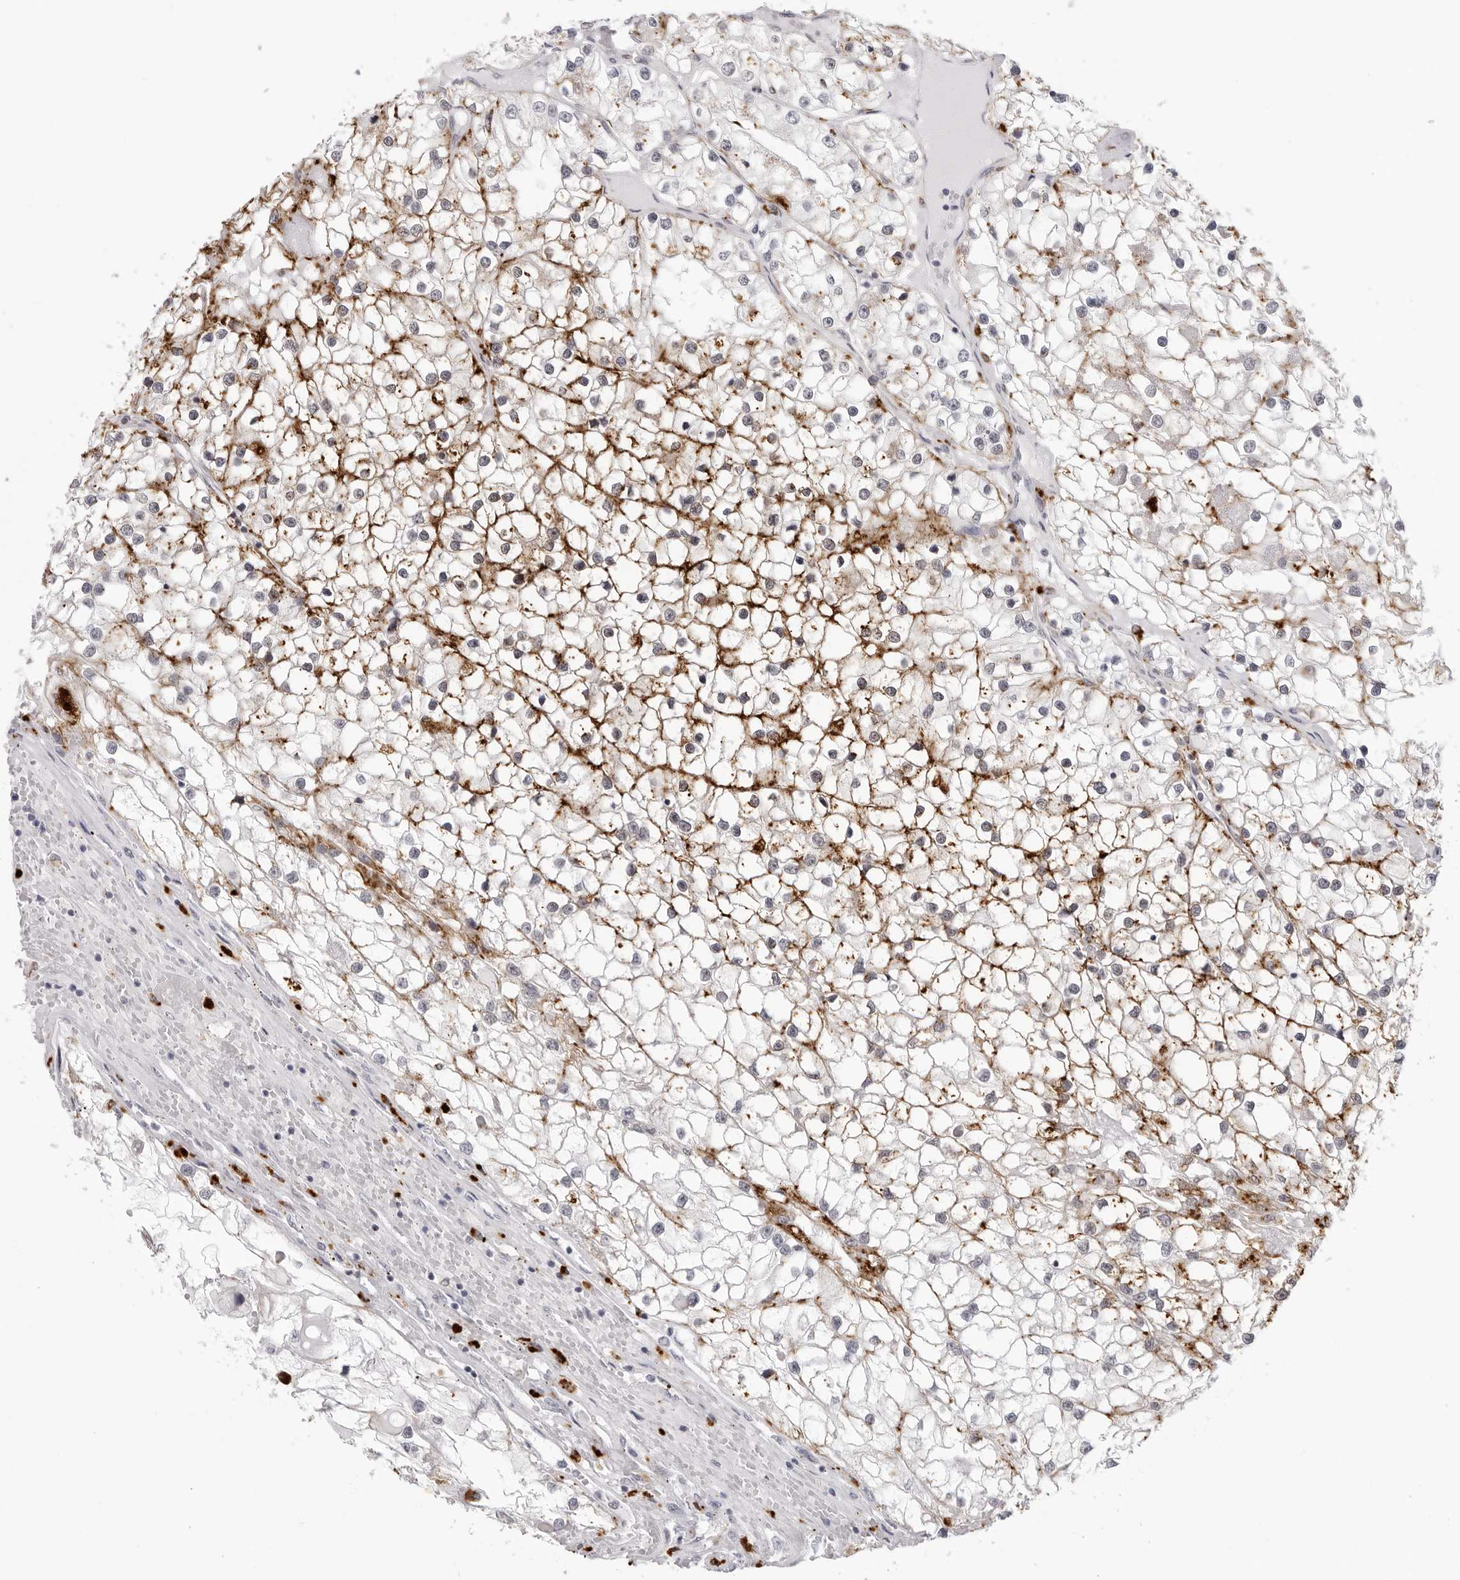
{"staining": {"intensity": "moderate", "quantity": "25%-75%", "location": "cytoplasmic/membranous"}, "tissue": "renal cancer", "cell_type": "Tumor cells", "image_type": "cancer", "snomed": [{"axis": "morphology", "description": "Adenocarcinoma, NOS"}, {"axis": "topography", "description": "Kidney"}], "caption": "Brown immunohistochemical staining in human renal cancer reveals moderate cytoplasmic/membranous positivity in about 25%-75% of tumor cells.", "gene": "IL25", "patient": {"sex": "male", "age": 68}}